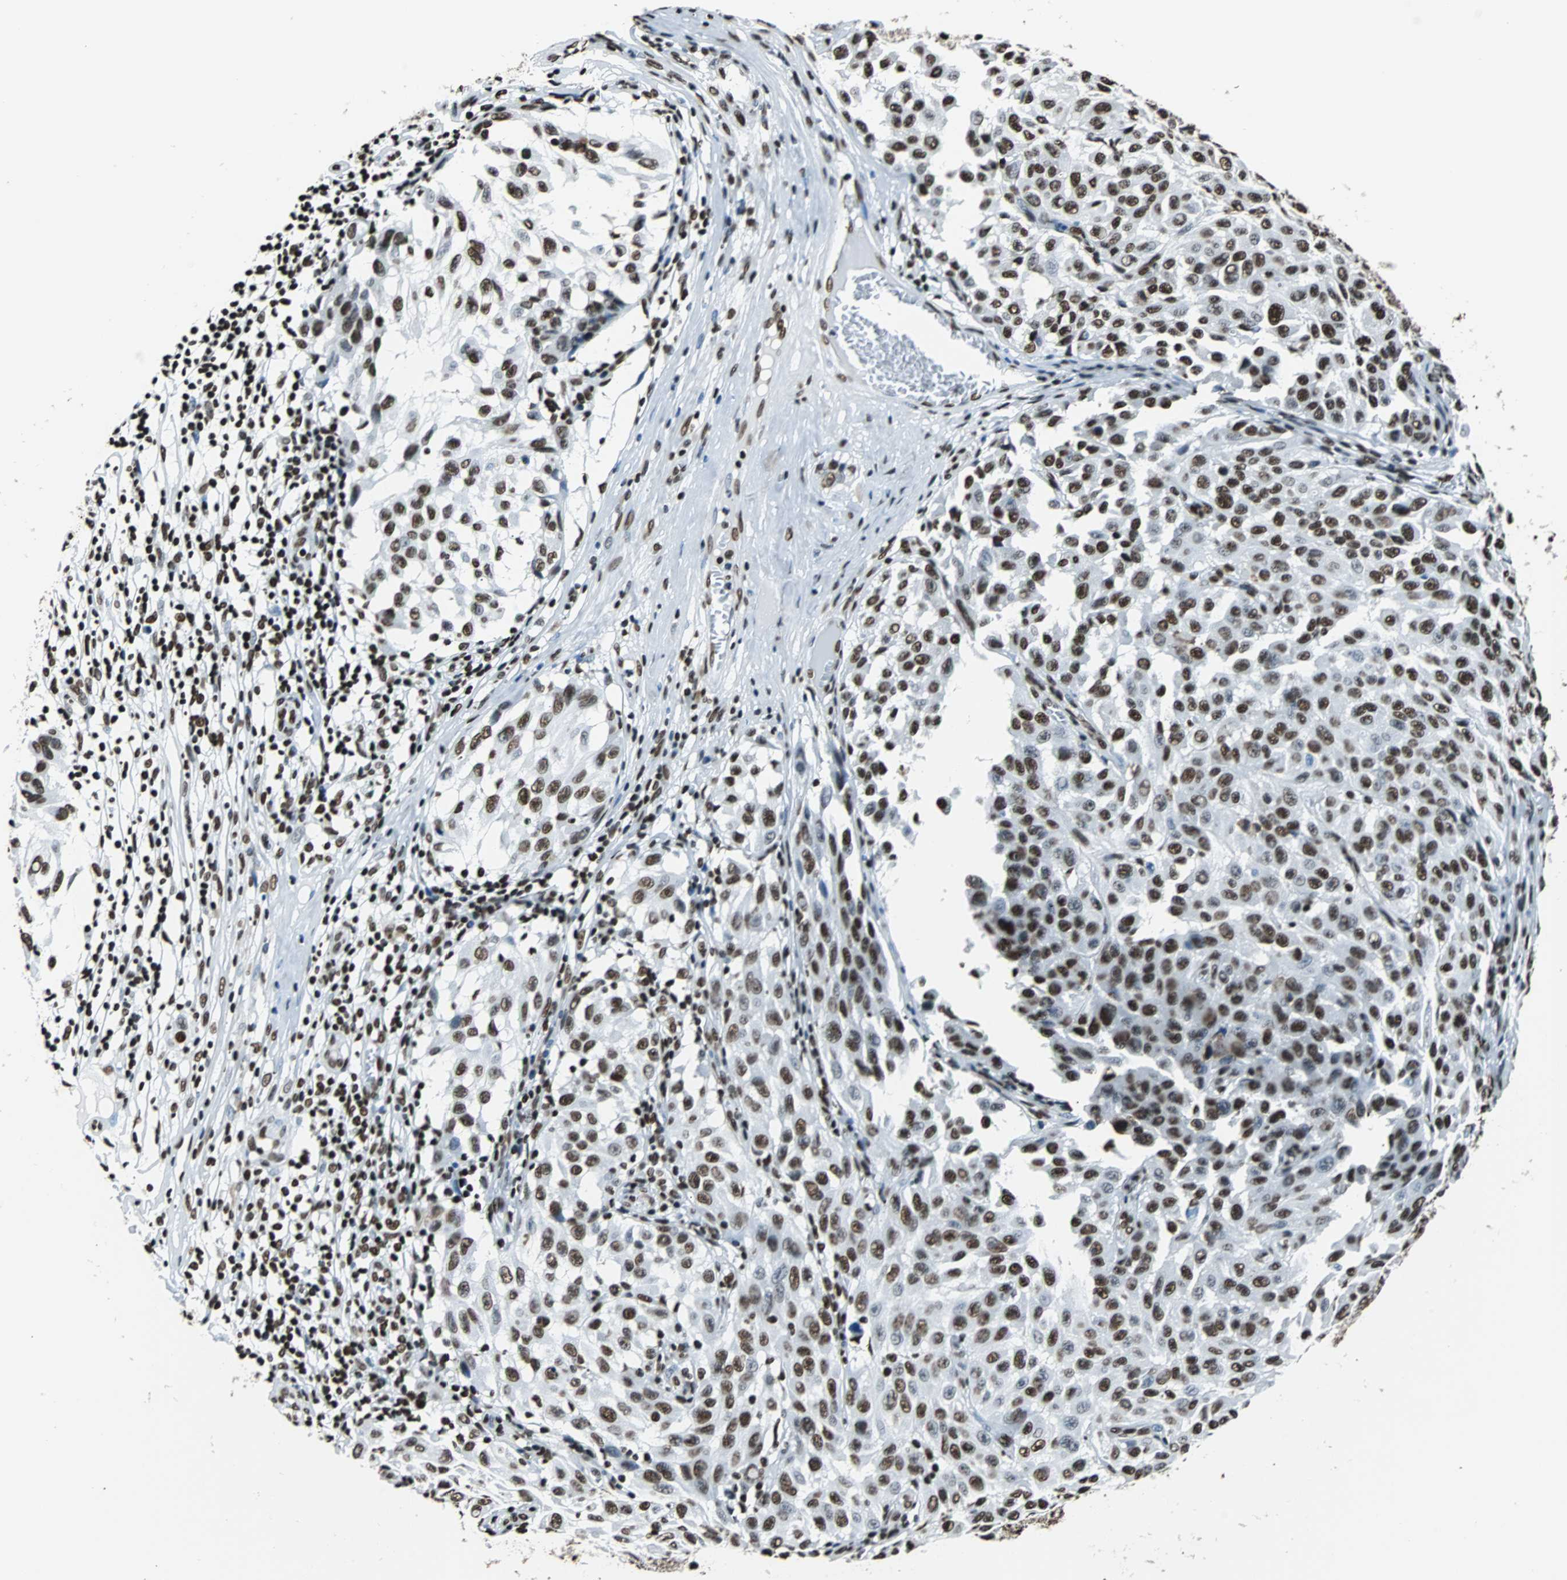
{"staining": {"intensity": "strong", "quantity": ">75%", "location": "nuclear"}, "tissue": "melanoma", "cell_type": "Tumor cells", "image_type": "cancer", "snomed": [{"axis": "morphology", "description": "Malignant melanoma, NOS"}, {"axis": "topography", "description": "Skin"}], "caption": "Malignant melanoma stained with DAB (3,3'-diaminobenzidine) IHC reveals high levels of strong nuclear positivity in approximately >75% of tumor cells. (brown staining indicates protein expression, while blue staining denotes nuclei).", "gene": "FUBP1", "patient": {"sex": "male", "age": 30}}